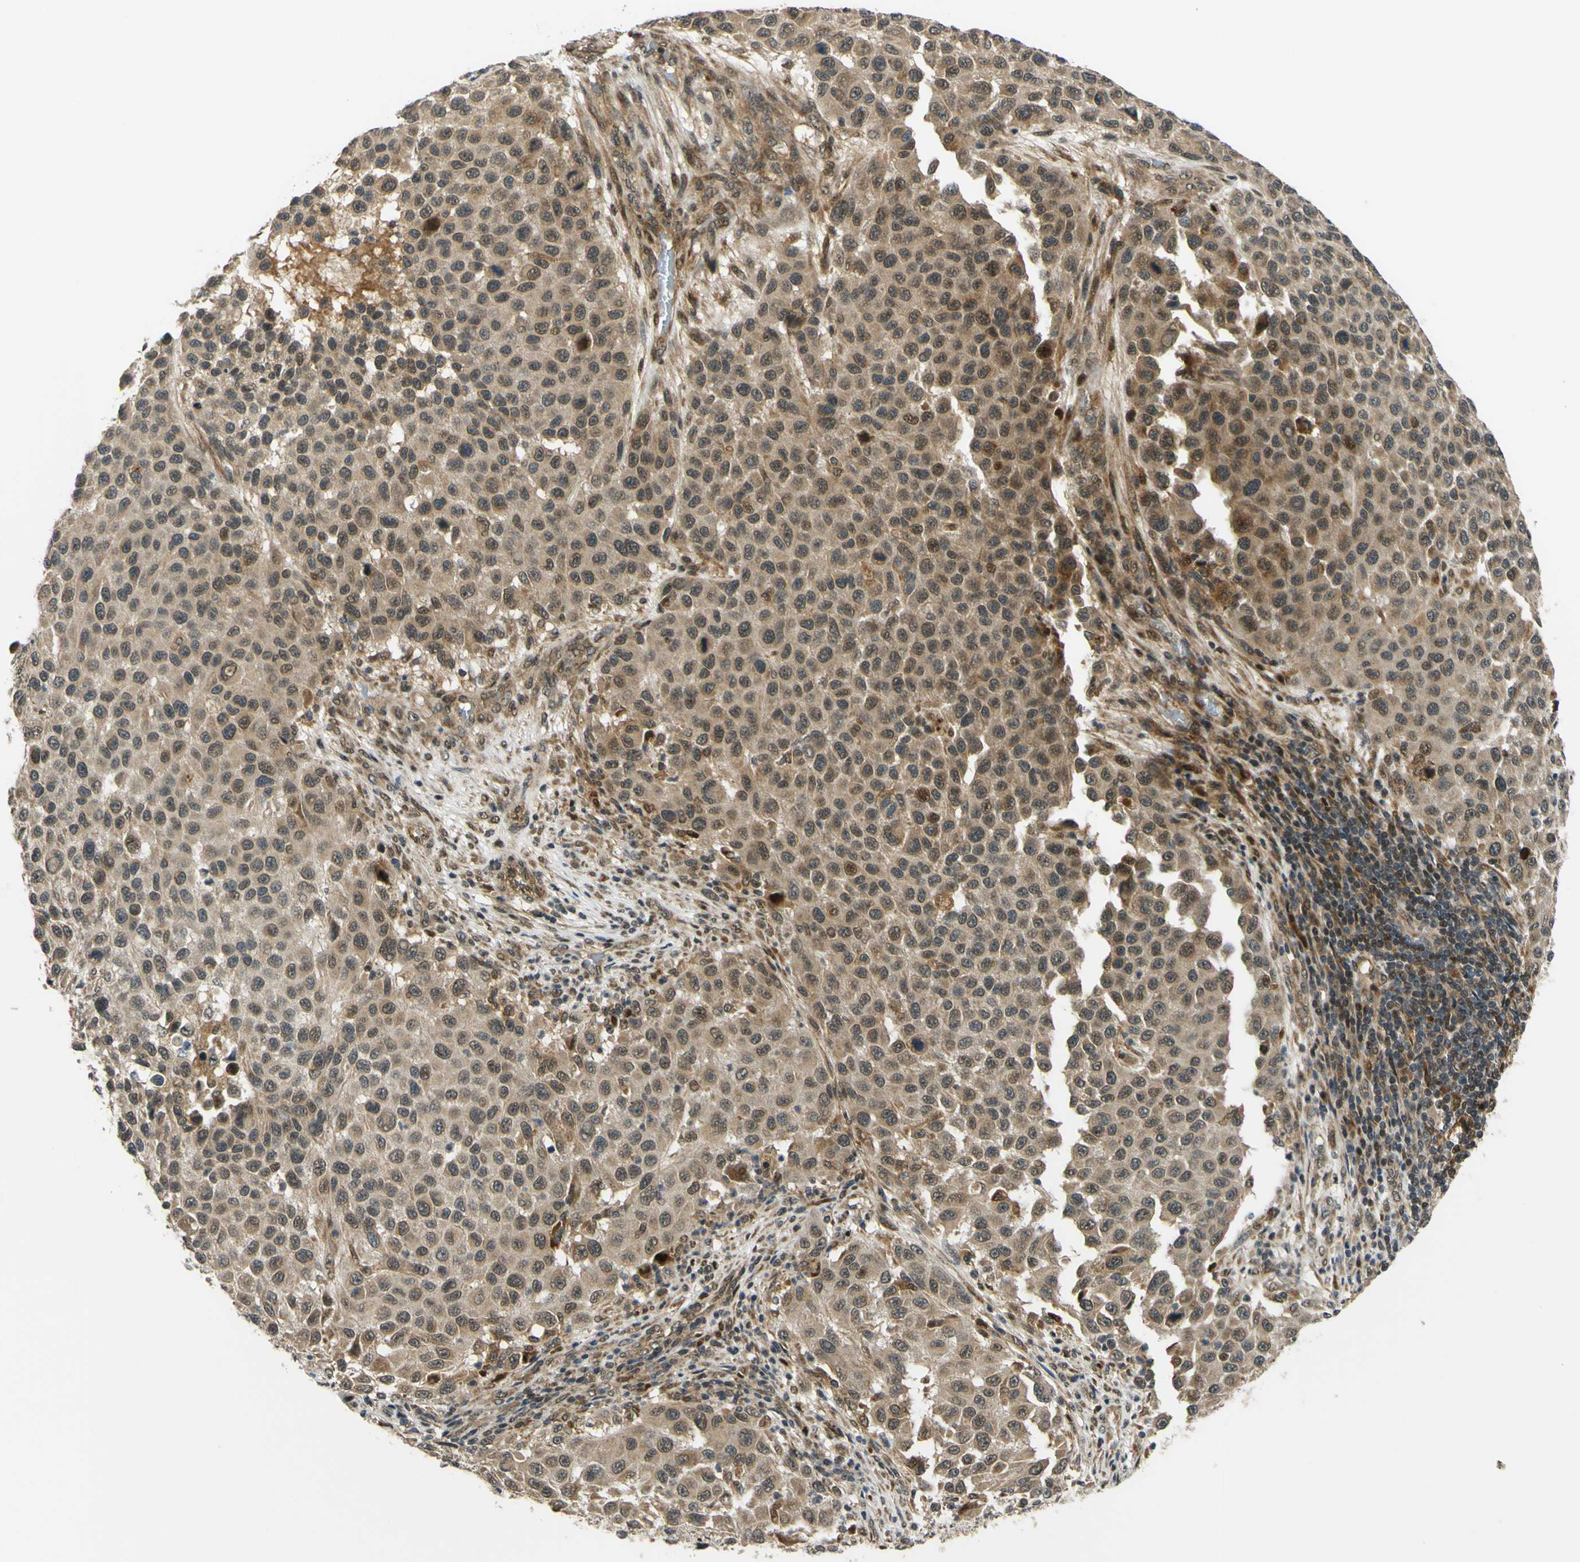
{"staining": {"intensity": "moderate", "quantity": ">75%", "location": "cytoplasmic/membranous,nuclear"}, "tissue": "melanoma", "cell_type": "Tumor cells", "image_type": "cancer", "snomed": [{"axis": "morphology", "description": "Malignant melanoma, Metastatic site"}, {"axis": "topography", "description": "Lymph node"}], "caption": "Immunohistochemical staining of human malignant melanoma (metastatic site) displays medium levels of moderate cytoplasmic/membranous and nuclear positivity in approximately >75% of tumor cells. Using DAB (brown) and hematoxylin (blue) stains, captured at high magnification using brightfield microscopy.", "gene": "ABCC8", "patient": {"sex": "male", "age": 61}}